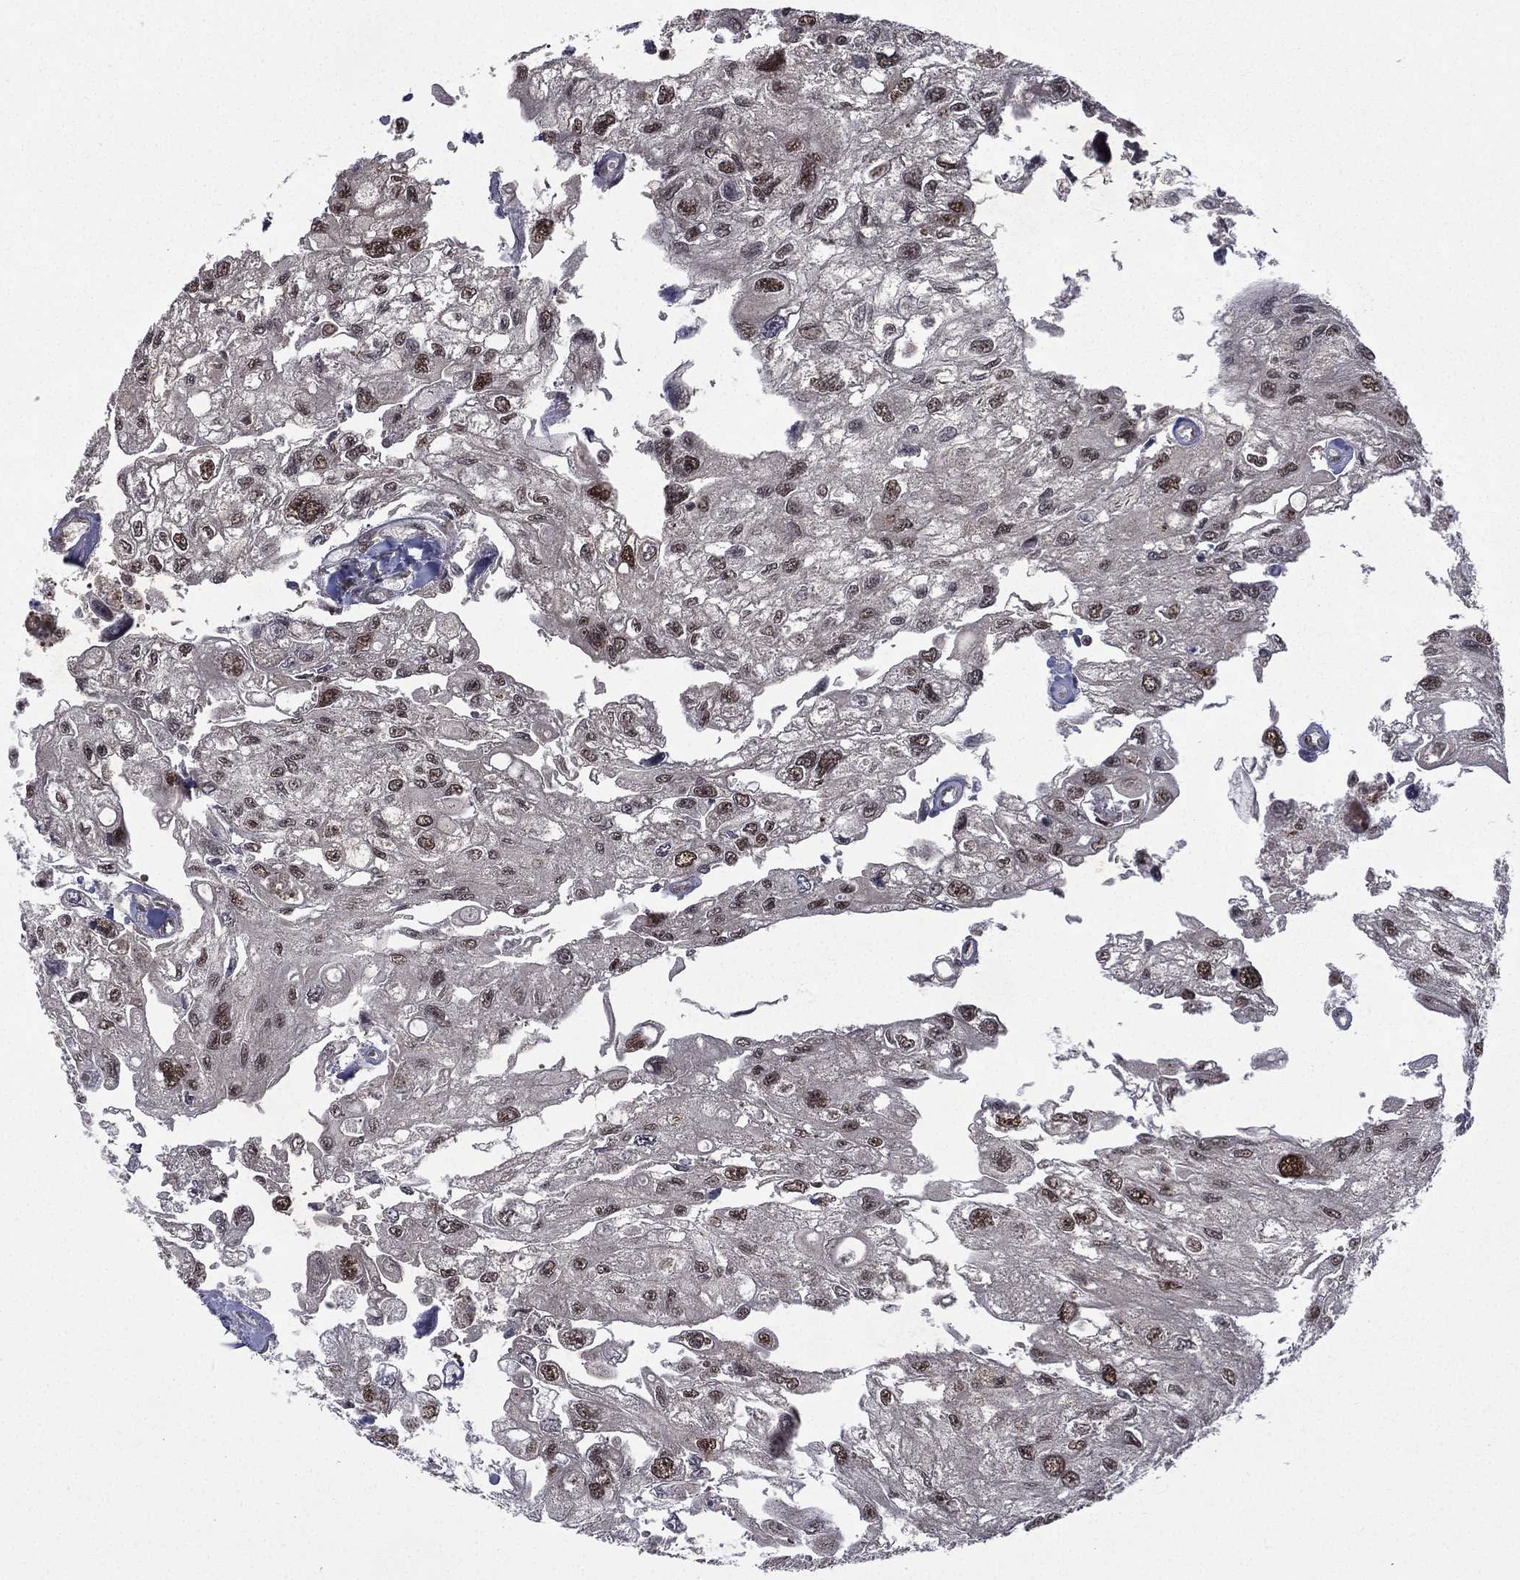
{"staining": {"intensity": "strong", "quantity": "25%-75%", "location": "nuclear"}, "tissue": "urothelial cancer", "cell_type": "Tumor cells", "image_type": "cancer", "snomed": [{"axis": "morphology", "description": "Urothelial carcinoma, High grade"}, {"axis": "topography", "description": "Urinary bladder"}], "caption": "Protein analysis of urothelial carcinoma (high-grade) tissue shows strong nuclear staining in about 25%-75% of tumor cells.", "gene": "JMJD6", "patient": {"sex": "male", "age": 59}}